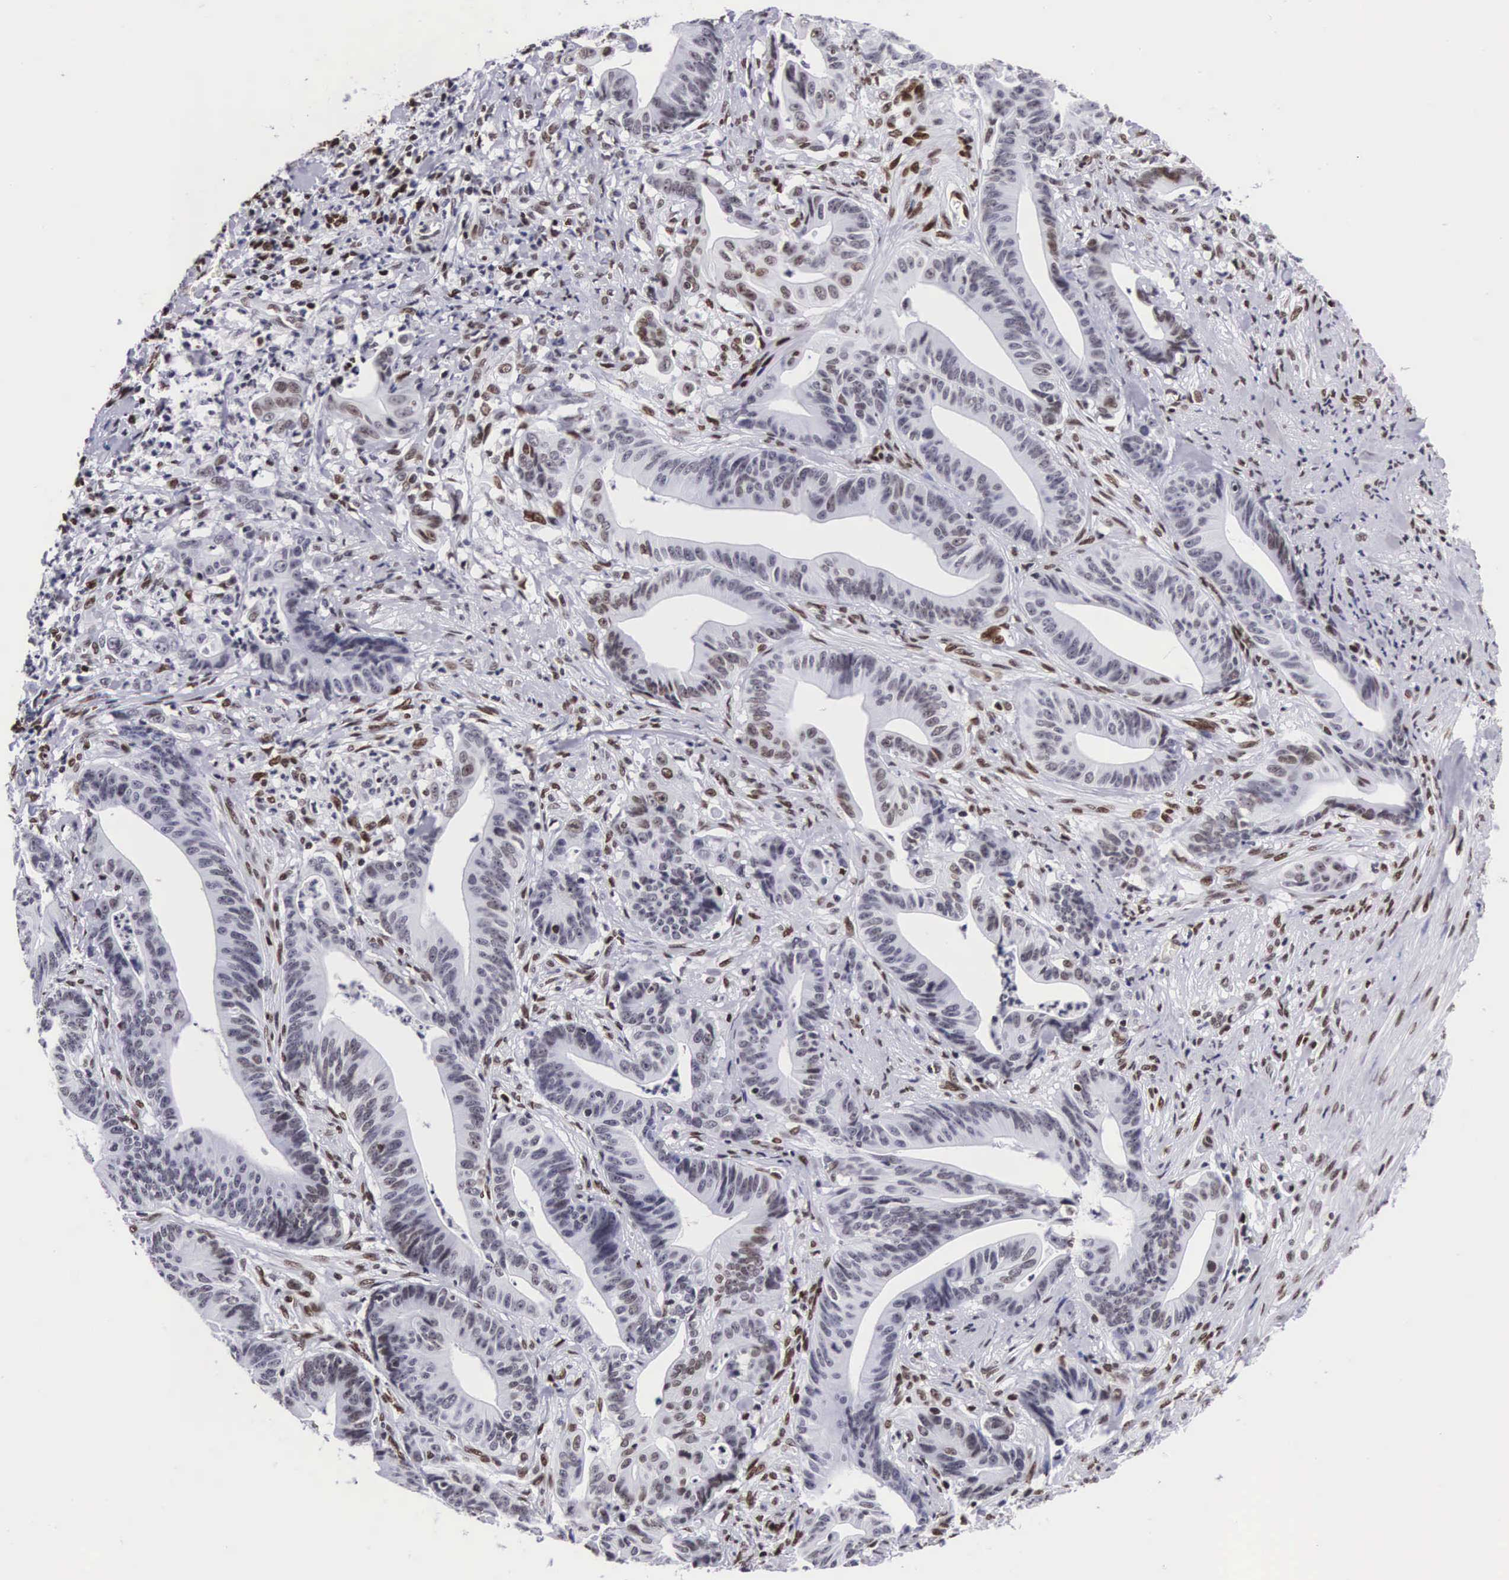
{"staining": {"intensity": "moderate", "quantity": "25%-75%", "location": "nuclear"}, "tissue": "stomach cancer", "cell_type": "Tumor cells", "image_type": "cancer", "snomed": [{"axis": "morphology", "description": "Adenocarcinoma, NOS"}, {"axis": "topography", "description": "Stomach, lower"}], "caption": "A brown stain highlights moderate nuclear positivity of a protein in human stomach cancer tumor cells.", "gene": "MECP2", "patient": {"sex": "female", "age": 86}}